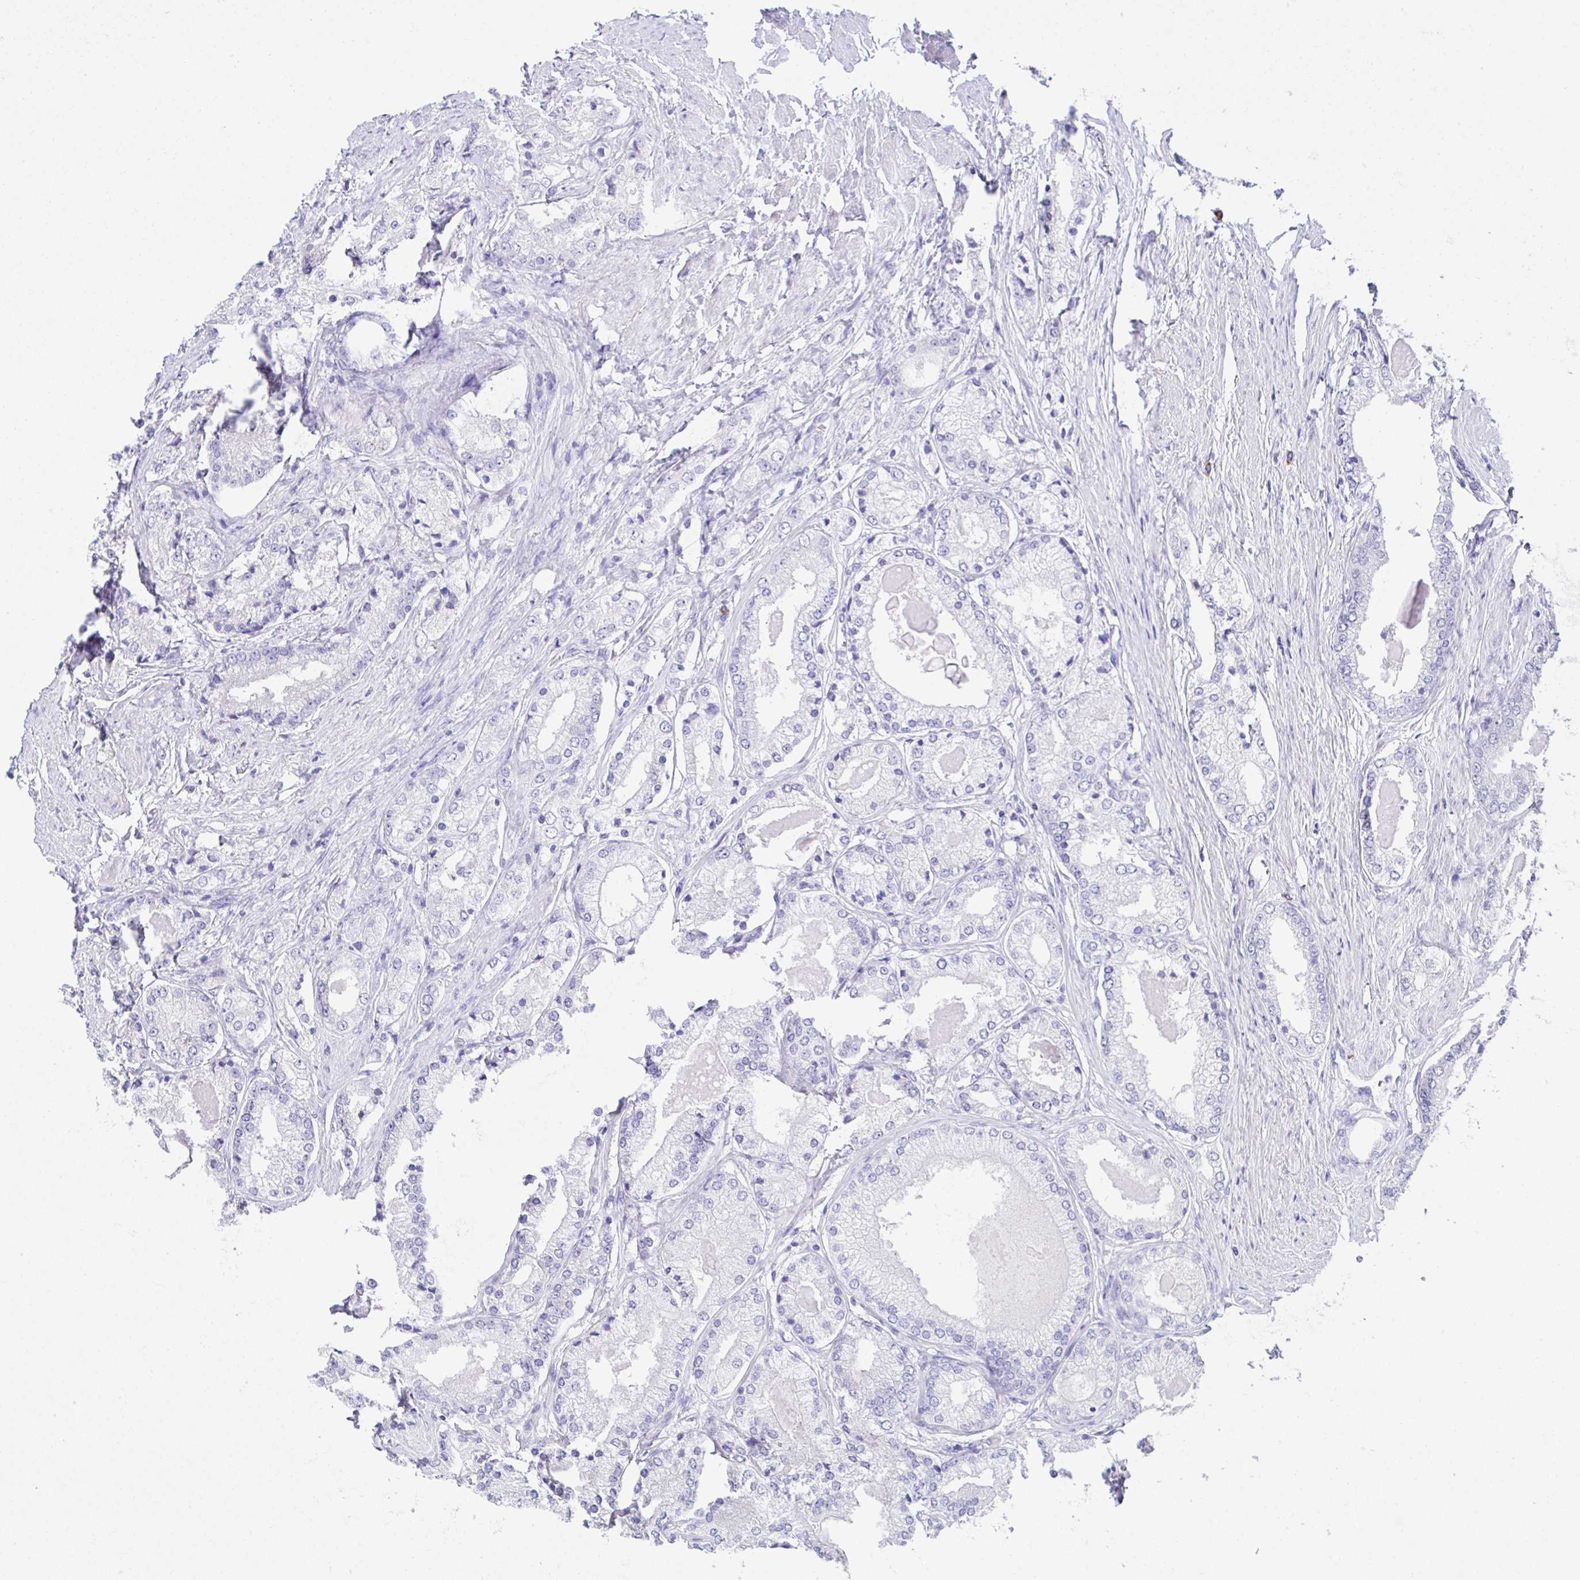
{"staining": {"intensity": "negative", "quantity": "none", "location": "none"}, "tissue": "prostate cancer", "cell_type": "Tumor cells", "image_type": "cancer", "snomed": [{"axis": "morphology", "description": "Adenocarcinoma, NOS"}, {"axis": "morphology", "description": "Adenocarcinoma, Low grade"}, {"axis": "topography", "description": "Prostate"}], "caption": "Immunohistochemistry of prostate cancer (low-grade adenocarcinoma) exhibits no staining in tumor cells.", "gene": "HACD4", "patient": {"sex": "male", "age": 68}}